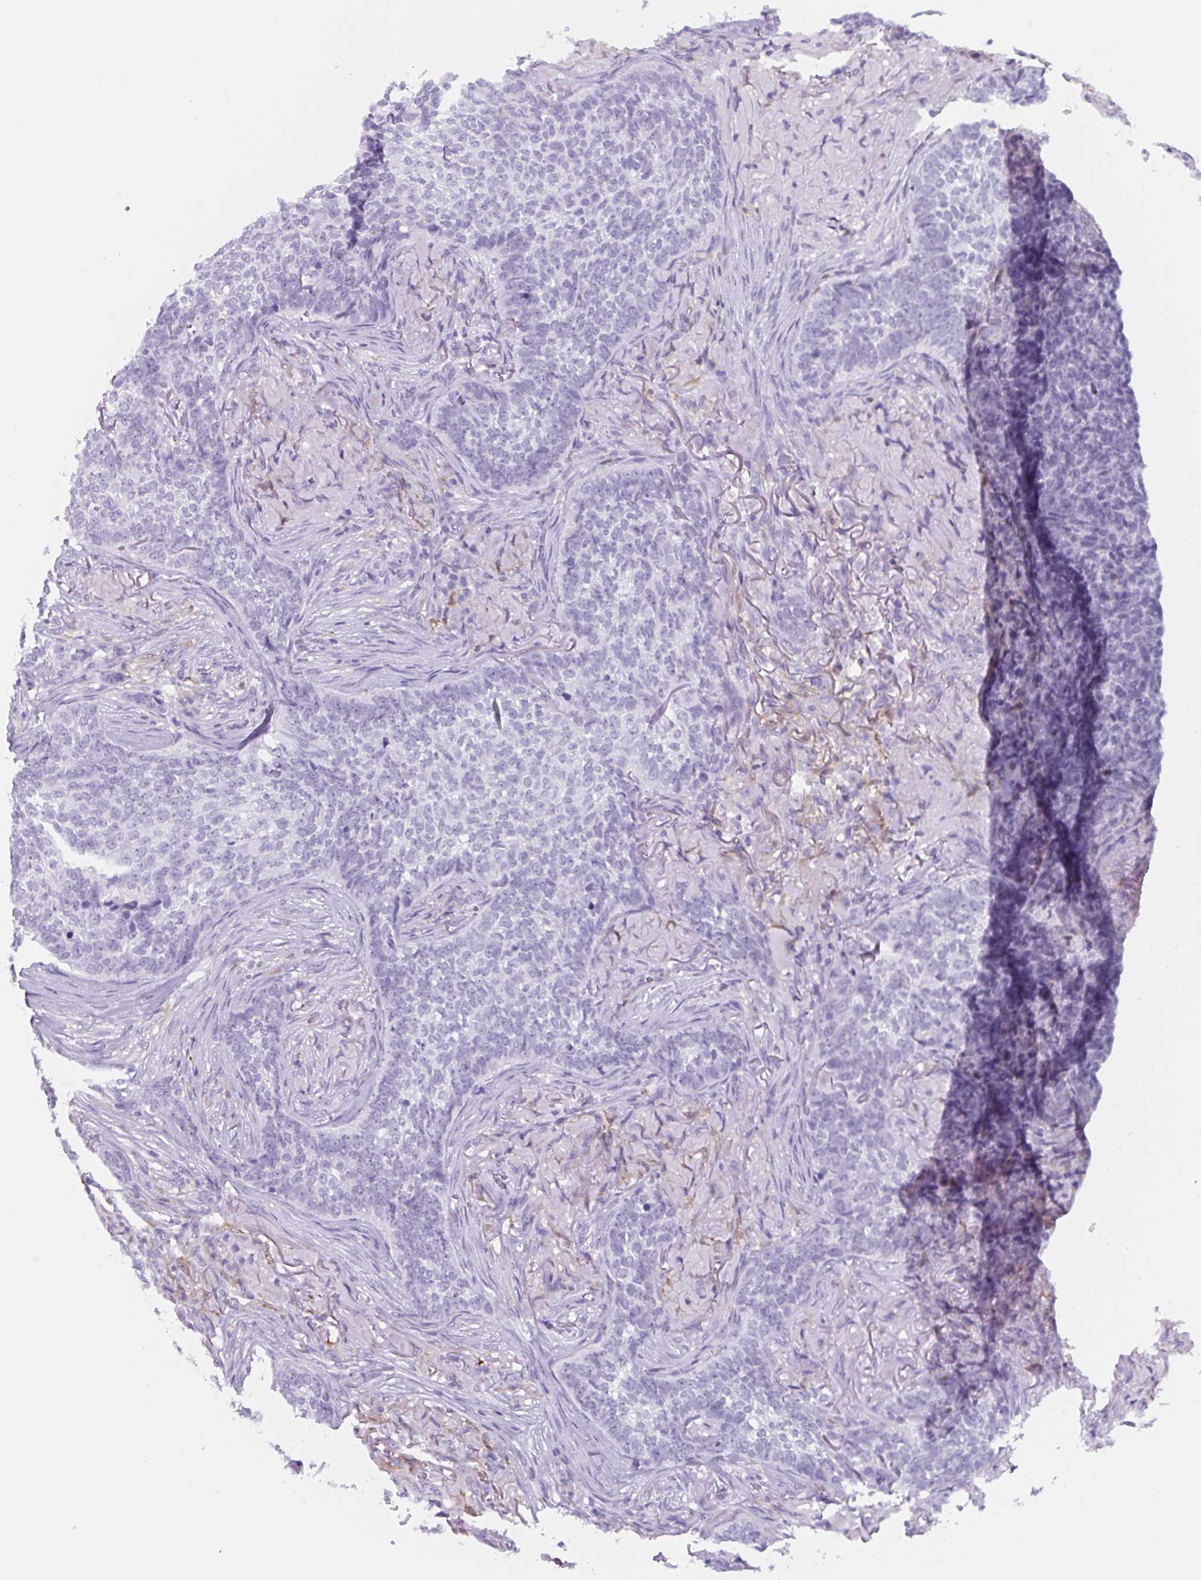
{"staining": {"intensity": "negative", "quantity": "none", "location": "none"}, "tissue": "skin cancer", "cell_type": "Tumor cells", "image_type": "cancer", "snomed": [{"axis": "morphology", "description": "Basal cell carcinoma"}, {"axis": "topography", "description": "Skin"}], "caption": "Tumor cells show no significant positivity in skin basal cell carcinoma. (Brightfield microscopy of DAB immunohistochemistry (IHC) at high magnification).", "gene": "TNFRSF8", "patient": {"sex": "male", "age": 85}}